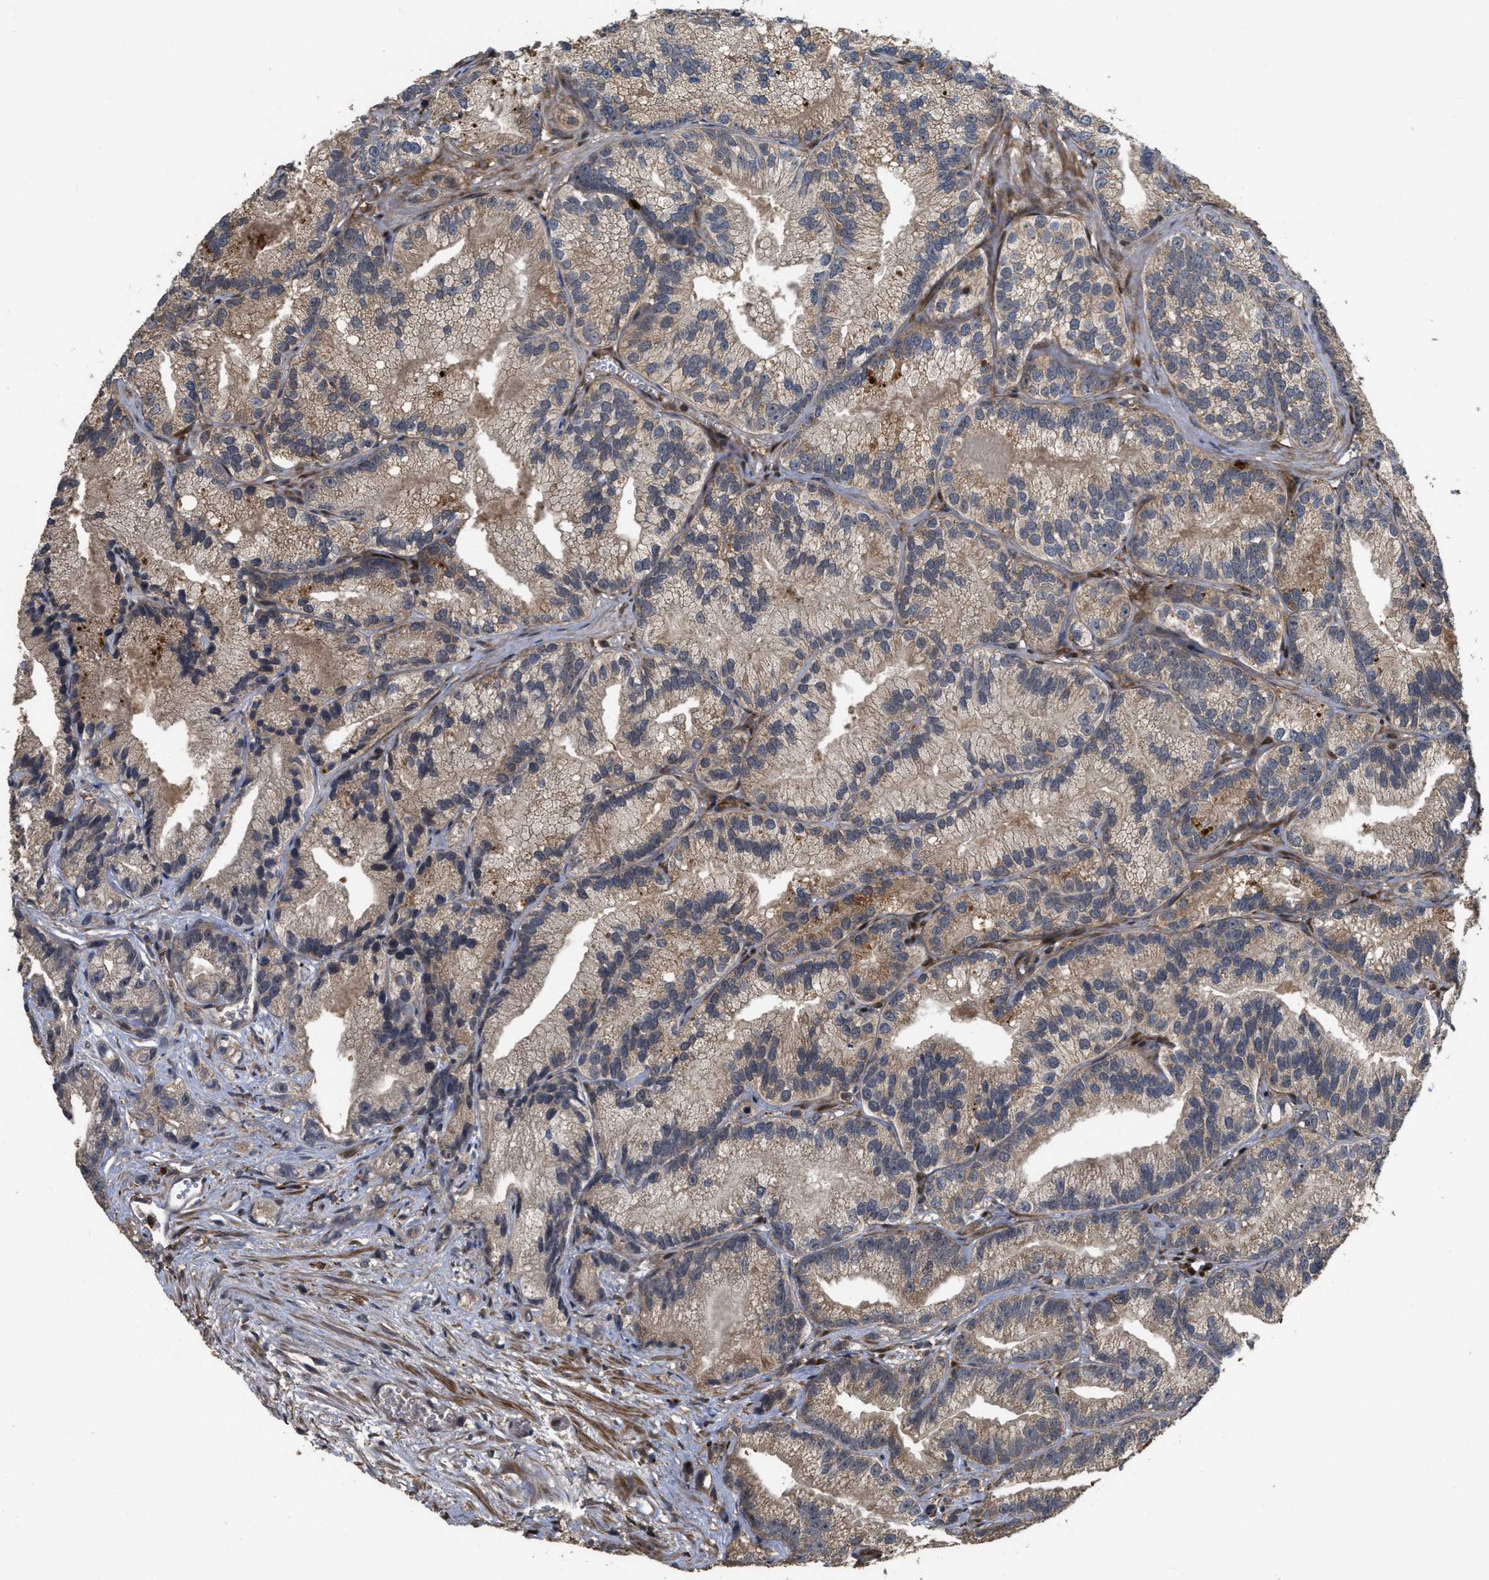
{"staining": {"intensity": "weak", "quantity": ">75%", "location": "cytoplasmic/membranous"}, "tissue": "prostate cancer", "cell_type": "Tumor cells", "image_type": "cancer", "snomed": [{"axis": "morphology", "description": "Adenocarcinoma, Low grade"}, {"axis": "topography", "description": "Prostate"}], "caption": "Protein positivity by immunohistochemistry (IHC) shows weak cytoplasmic/membranous expression in about >75% of tumor cells in prostate cancer (adenocarcinoma (low-grade)).", "gene": "CBR3", "patient": {"sex": "male", "age": 89}}